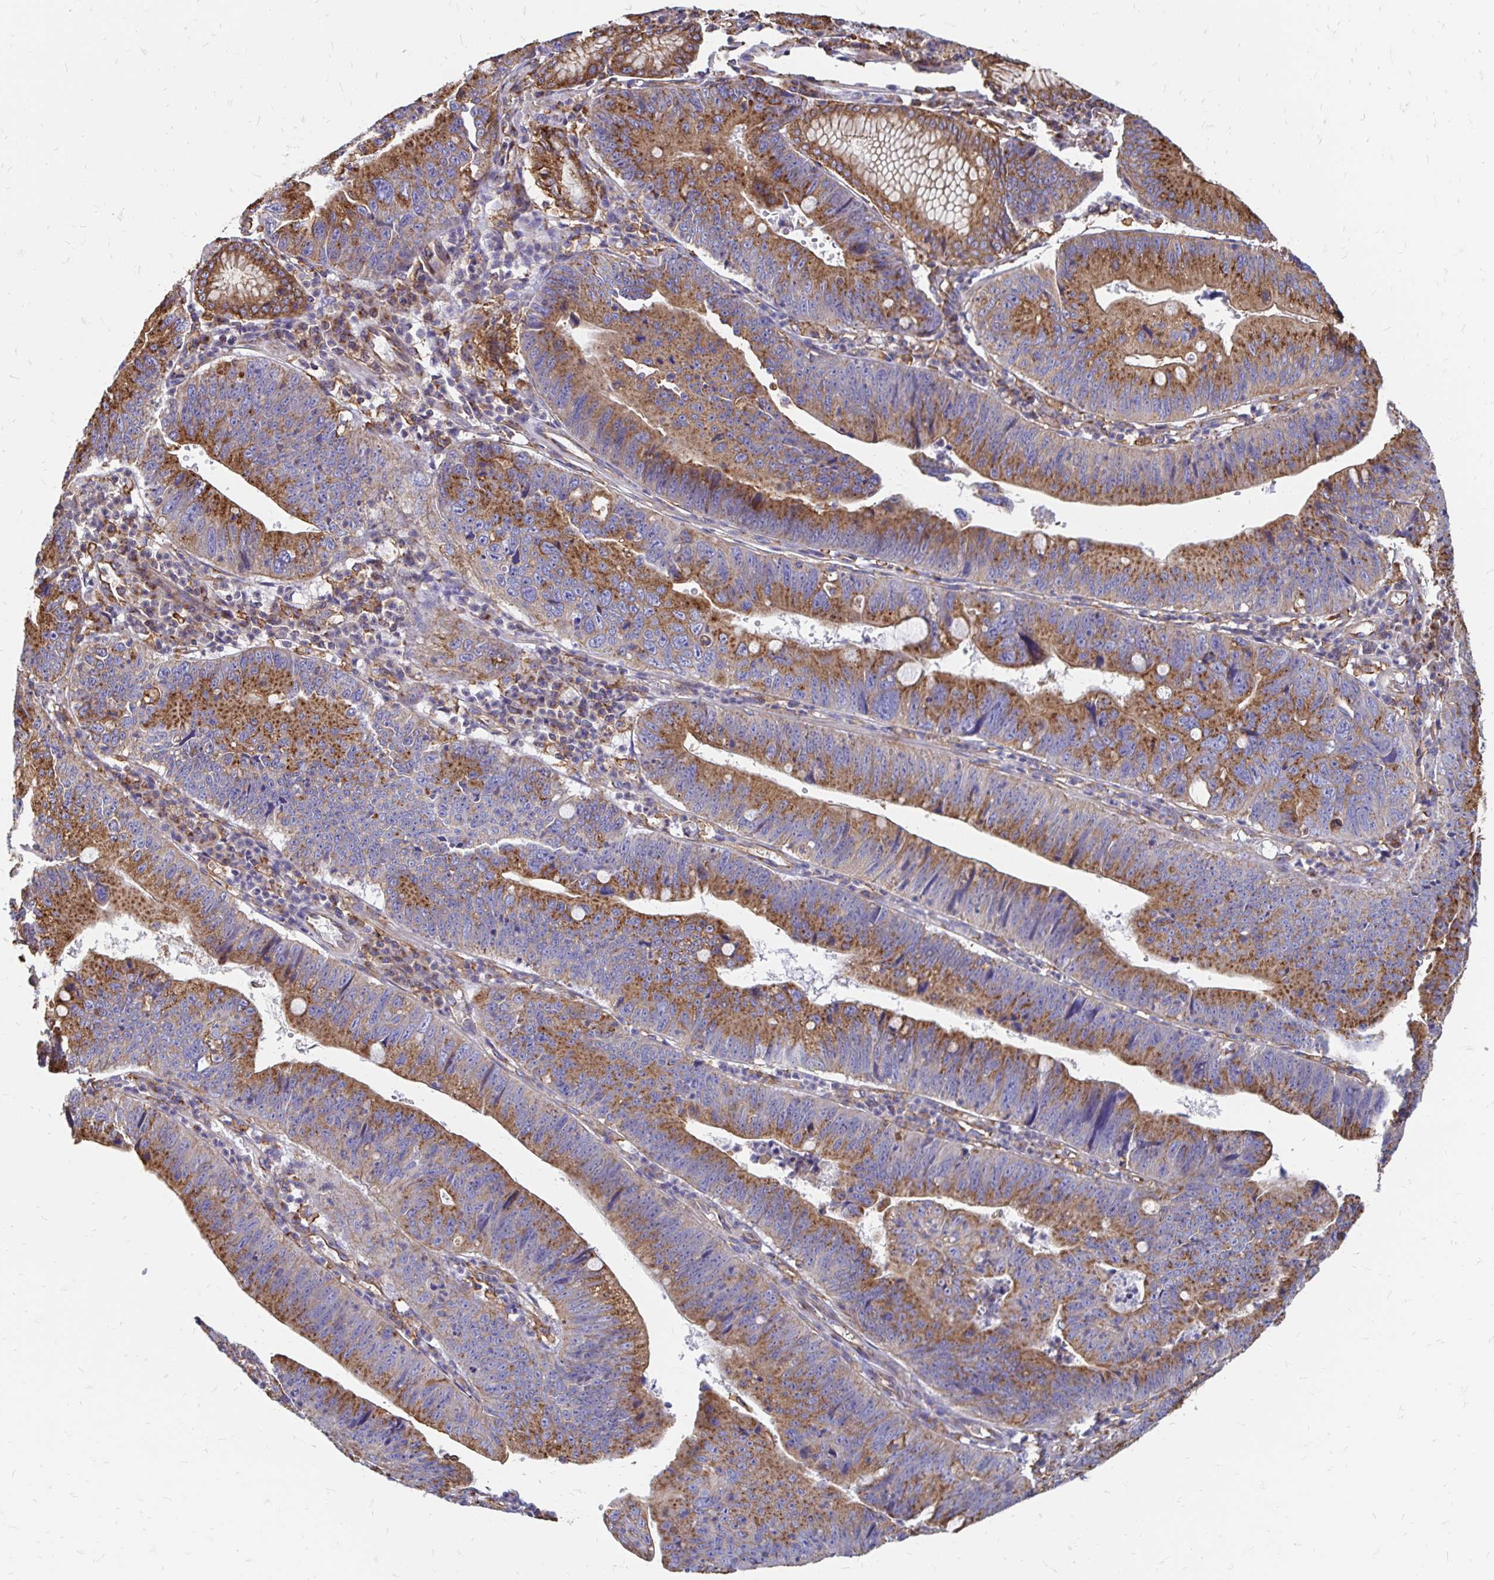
{"staining": {"intensity": "strong", "quantity": ">75%", "location": "cytoplasmic/membranous"}, "tissue": "stomach cancer", "cell_type": "Tumor cells", "image_type": "cancer", "snomed": [{"axis": "morphology", "description": "Adenocarcinoma, NOS"}, {"axis": "topography", "description": "Stomach"}], "caption": "Tumor cells exhibit strong cytoplasmic/membranous positivity in about >75% of cells in stomach cancer. (DAB (3,3'-diaminobenzidine) IHC, brown staining for protein, blue staining for nuclei).", "gene": "CLTC", "patient": {"sex": "male", "age": 59}}